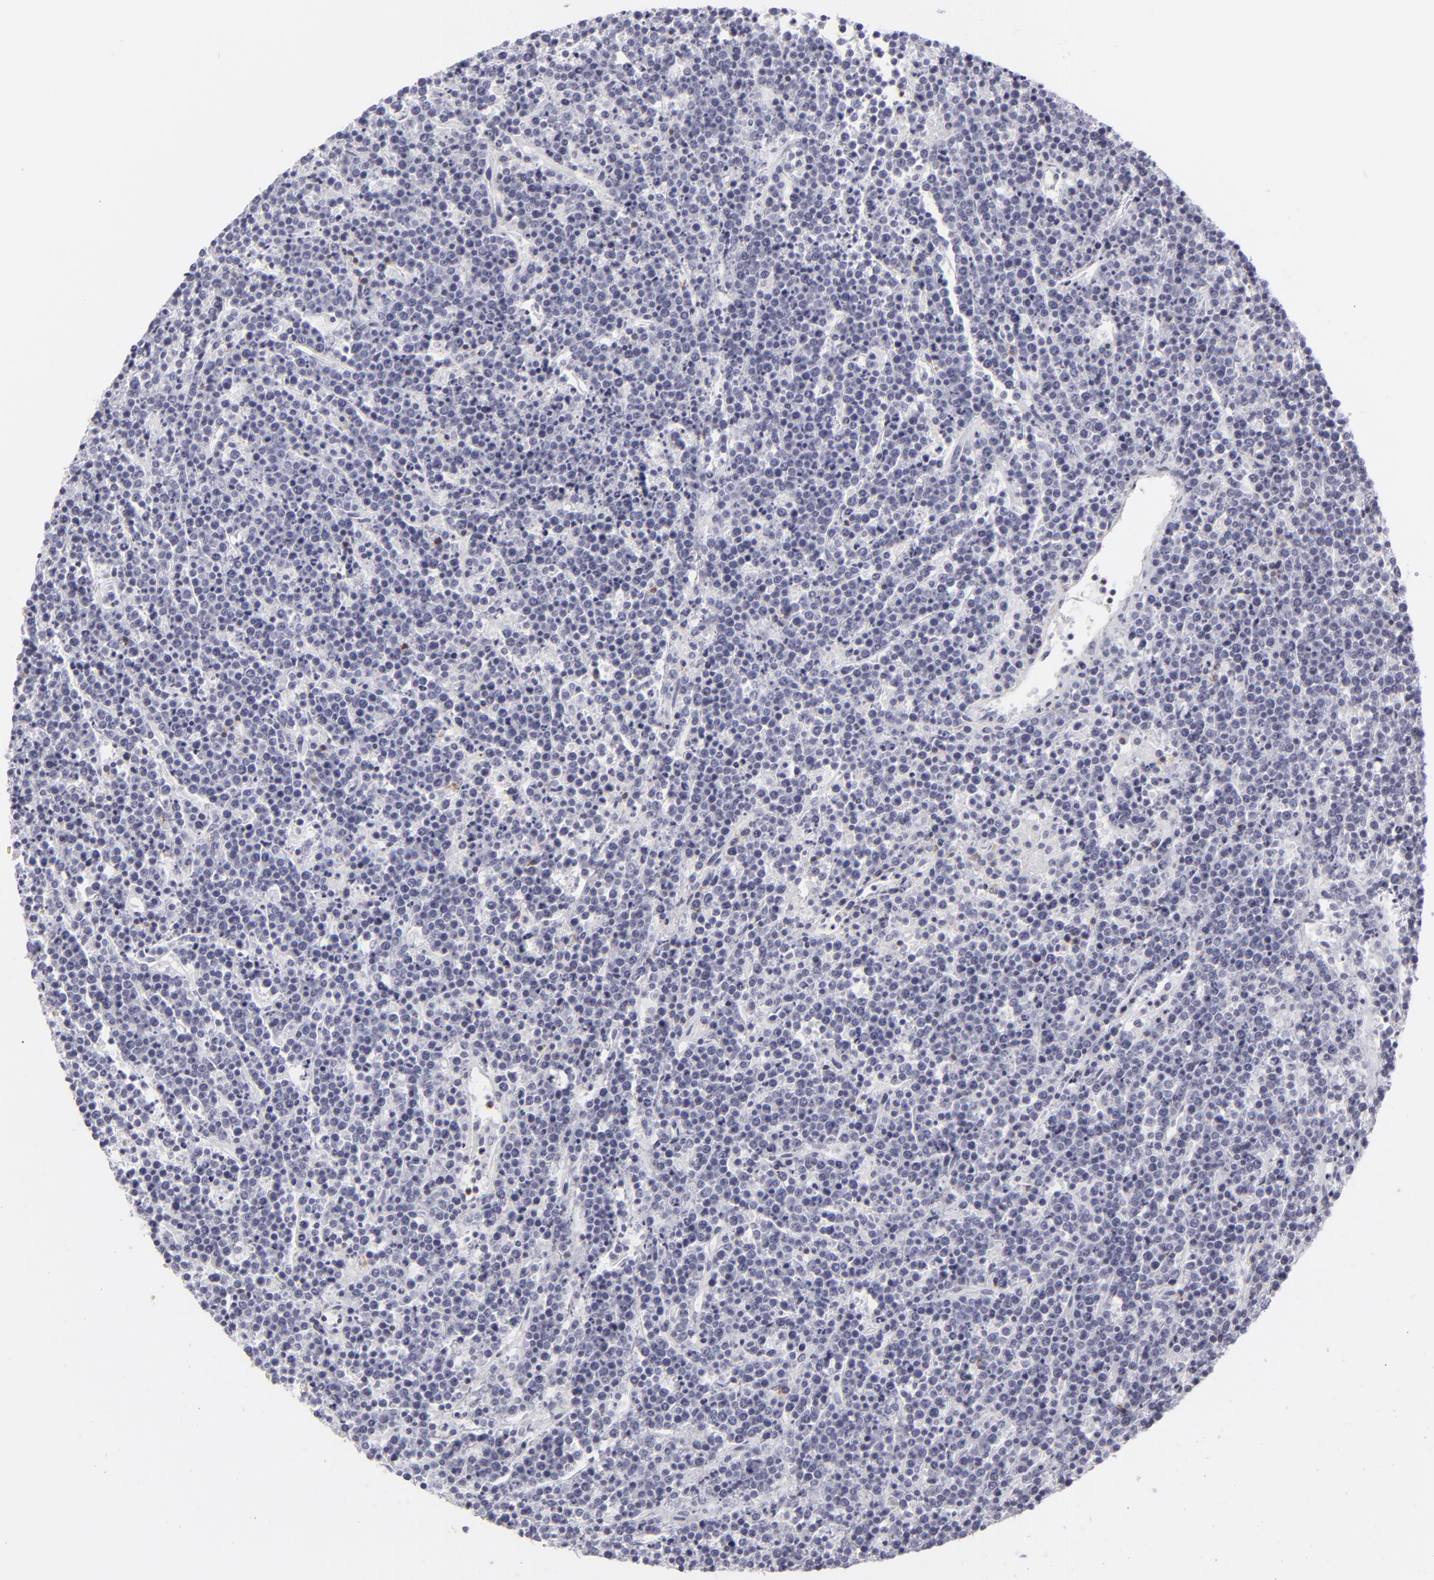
{"staining": {"intensity": "negative", "quantity": "none", "location": "none"}, "tissue": "lymphoma", "cell_type": "Tumor cells", "image_type": "cancer", "snomed": [{"axis": "morphology", "description": "Malignant lymphoma, non-Hodgkin's type, High grade"}, {"axis": "topography", "description": "Ovary"}], "caption": "DAB (3,3'-diaminobenzidine) immunohistochemical staining of human high-grade malignant lymphoma, non-Hodgkin's type reveals no significant staining in tumor cells.", "gene": "CD7", "patient": {"sex": "female", "age": 56}}